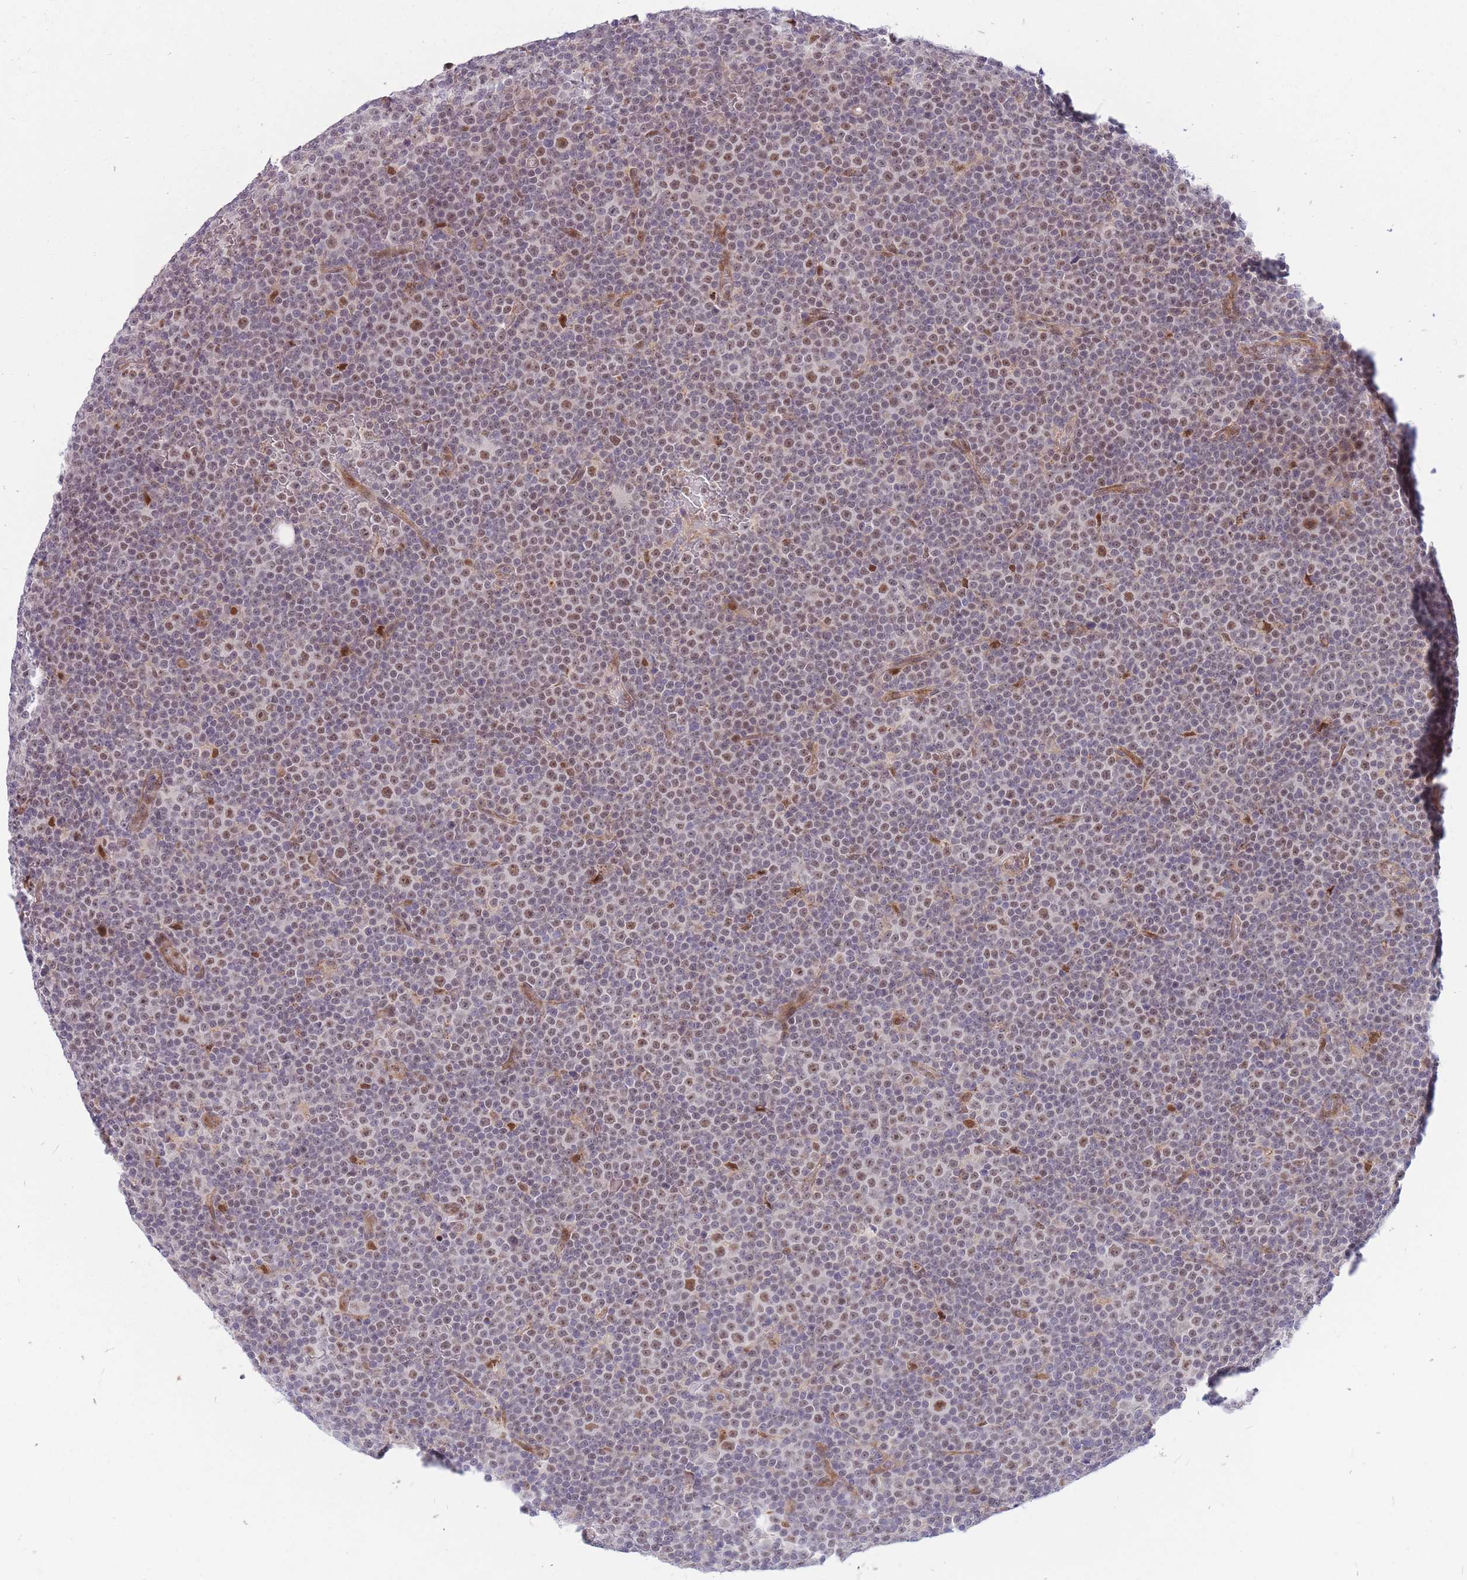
{"staining": {"intensity": "moderate", "quantity": "25%-75%", "location": "nuclear"}, "tissue": "lymphoma", "cell_type": "Tumor cells", "image_type": "cancer", "snomed": [{"axis": "morphology", "description": "Malignant lymphoma, non-Hodgkin's type, Low grade"}, {"axis": "topography", "description": "Lymph node"}], "caption": "This photomicrograph shows lymphoma stained with immunohistochemistry to label a protein in brown. The nuclear of tumor cells show moderate positivity for the protein. Nuclei are counter-stained blue.", "gene": "ERCC2", "patient": {"sex": "female", "age": 67}}